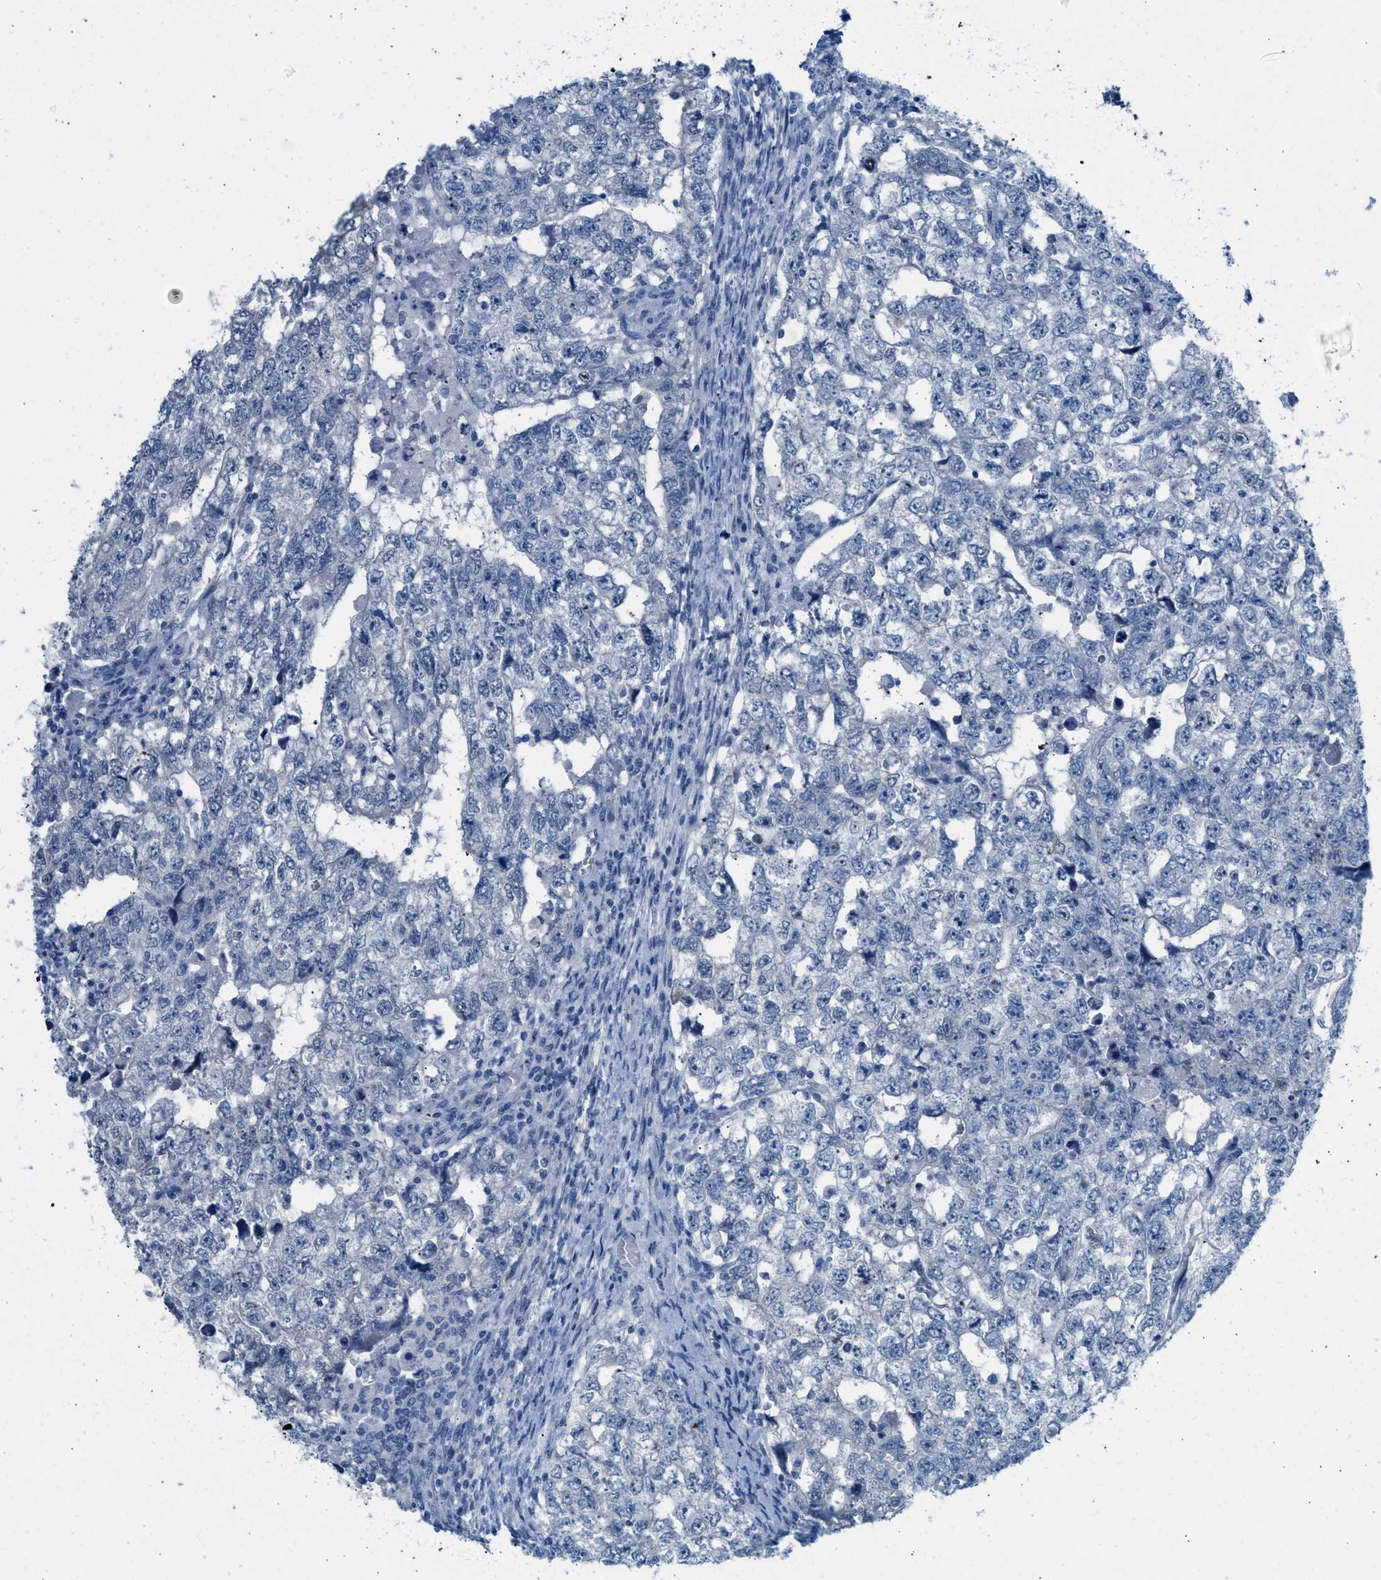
{"staining": {"intensity": "negative", "quantity": "none", "location": "none"}, "tissue": "testis cancer", "cell_type": "Tumor cells", "image_type": "cancer", "snomed": [{"axis": "morphology", "description": "Carcinoma, Embryonal, NOS"}, {"axis": "topography", "description": "Testis"}], "caption": "This is a micrograph of immunohistochemistry (IHC) staining of testis embryonal carcinoma, which shows no staining in tumor cells. (Stains: DAB (3,3'-diaminobenzidine) immunohistochemistry (IHC) with hematoxylin counter stain, Microscopy: brightfield microscopy at high magnification).", "gene": "SPAM1", "patient": {"sex": "male", "age": 36}}